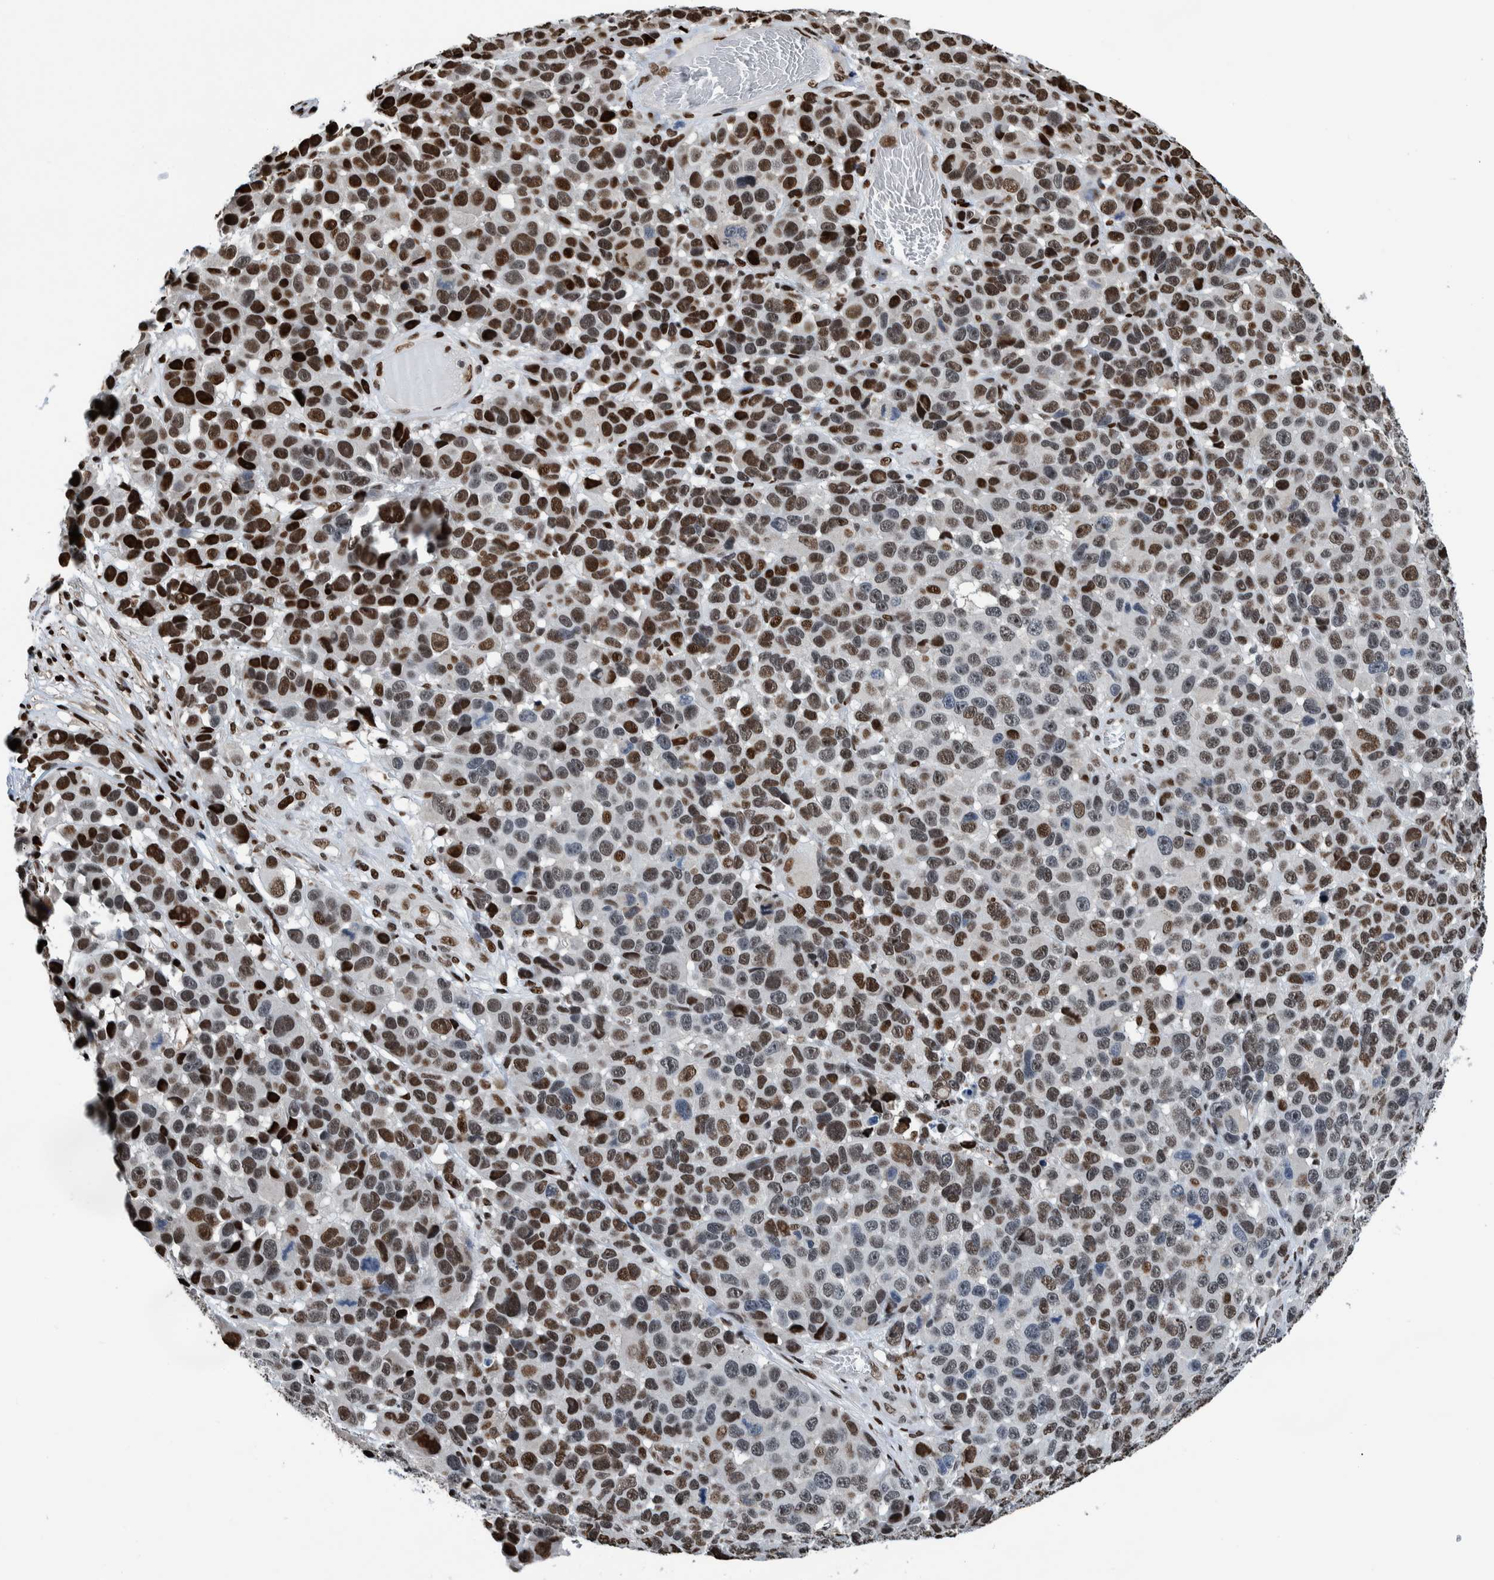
{"staining": {"intensity": "strong", "quantity": "25%-75%", "location": "nuclear"}, "tissue": "melanoma", "cell_type": "Tumor cells", "image_type": "cancer", "snomed": [{"axis": "morphology", "description": "Malignant melanoma, NOS"}, {"axis": "topography", "description": "Skin"}], "caption": "This is a micrograph of immunohistochemistry staining of melanoma, which shows strong staining in the nuclear of tumor cells.", "gene": "HEATR9", "patient": {"sex": "male", "age": 53}}